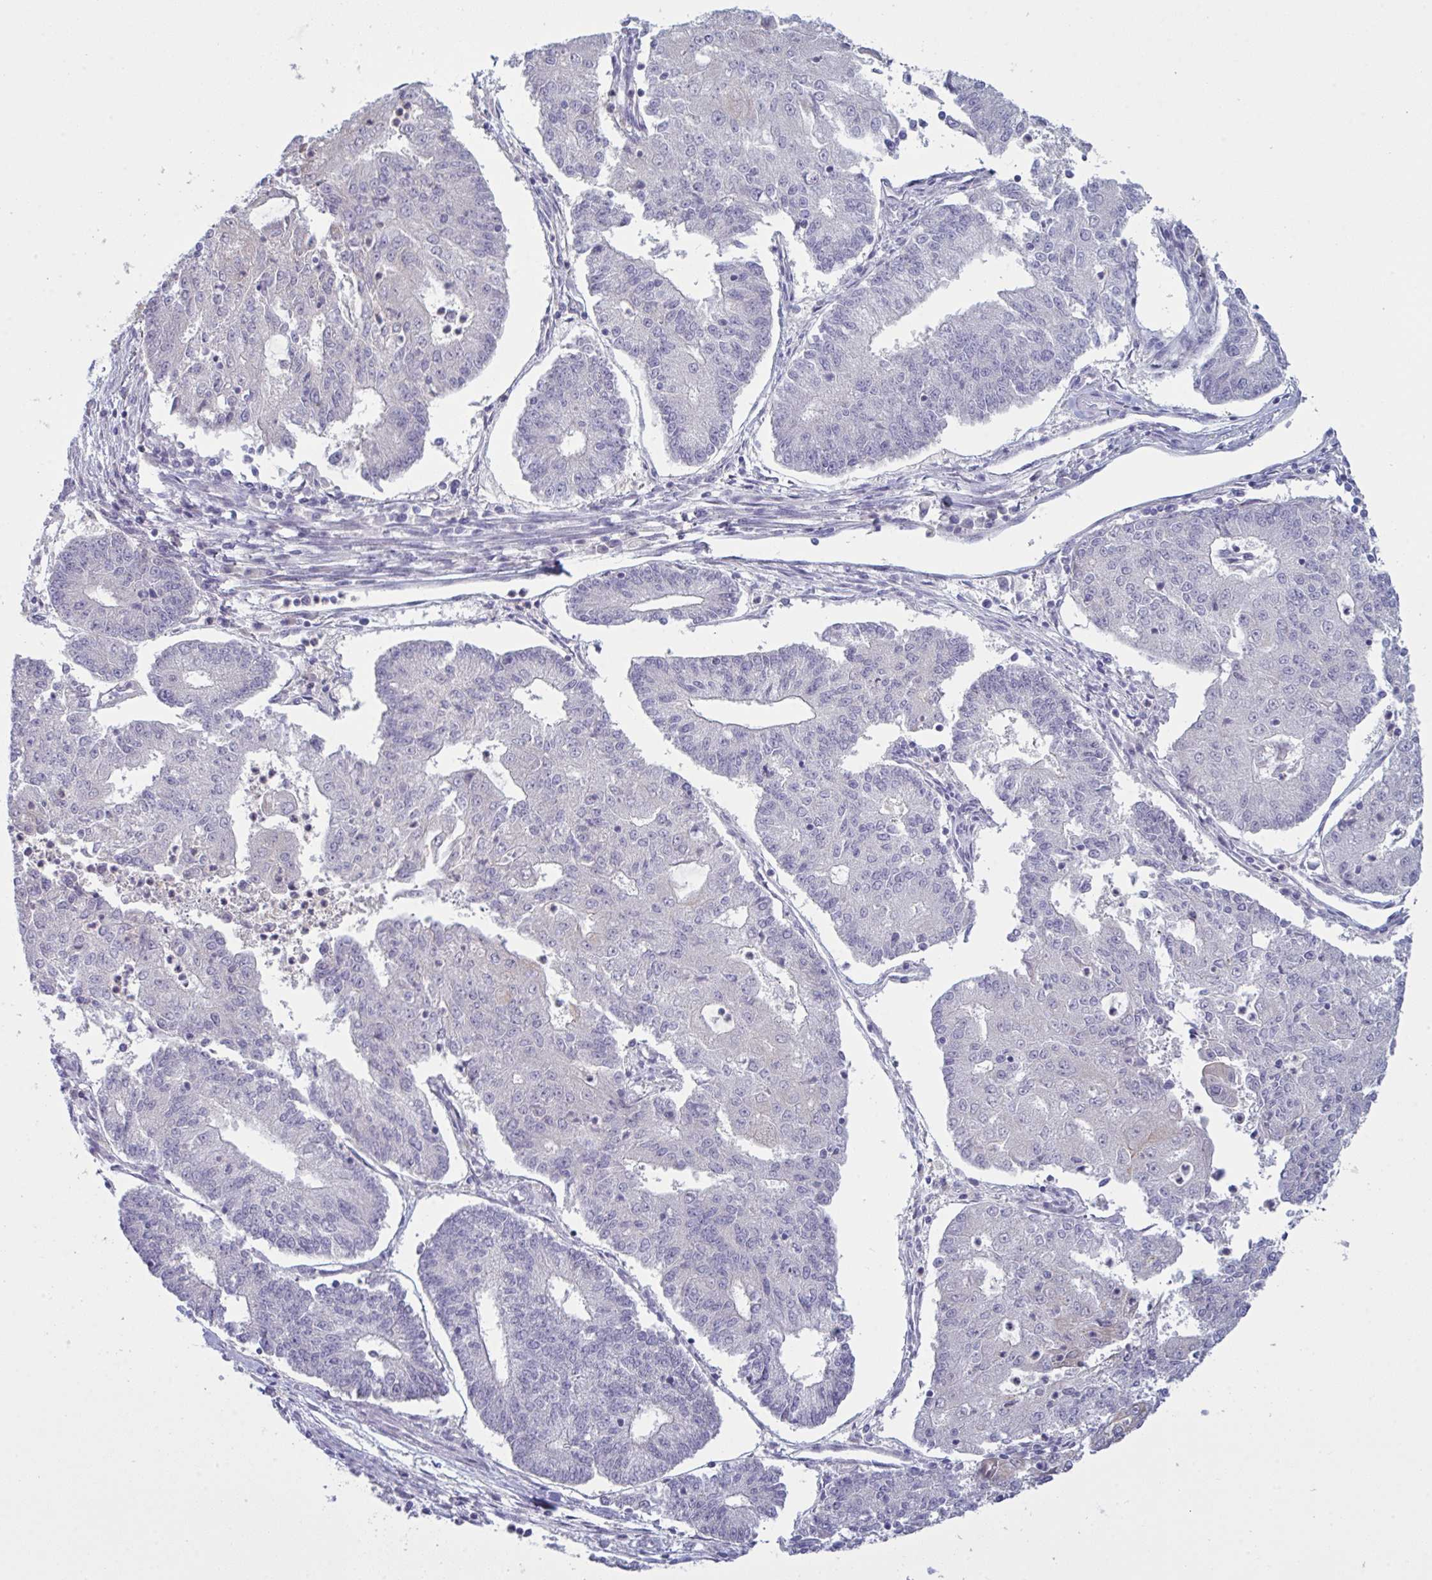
{"staining": {"intensity": "negative", "quantity": "none", "location": "none"}, "tissue": "endometrial cancer", "cell_type": "Tumor cells", "image_type": "cancer", "snomed": [{"axis": "morphology", "description": "Adenocarcinoma, NOS"}, {"axis": "topography", "description": "Endometrium"}], "caption": "This photomicrograph is of endometrial adenocarcinoma stained with IHC to label a protein in brown with the nuclei are counter-stained blue. There is no expression in tumor cells.", "gene": "TENT5D", "patient": {"sex": "female", "age": 56}}